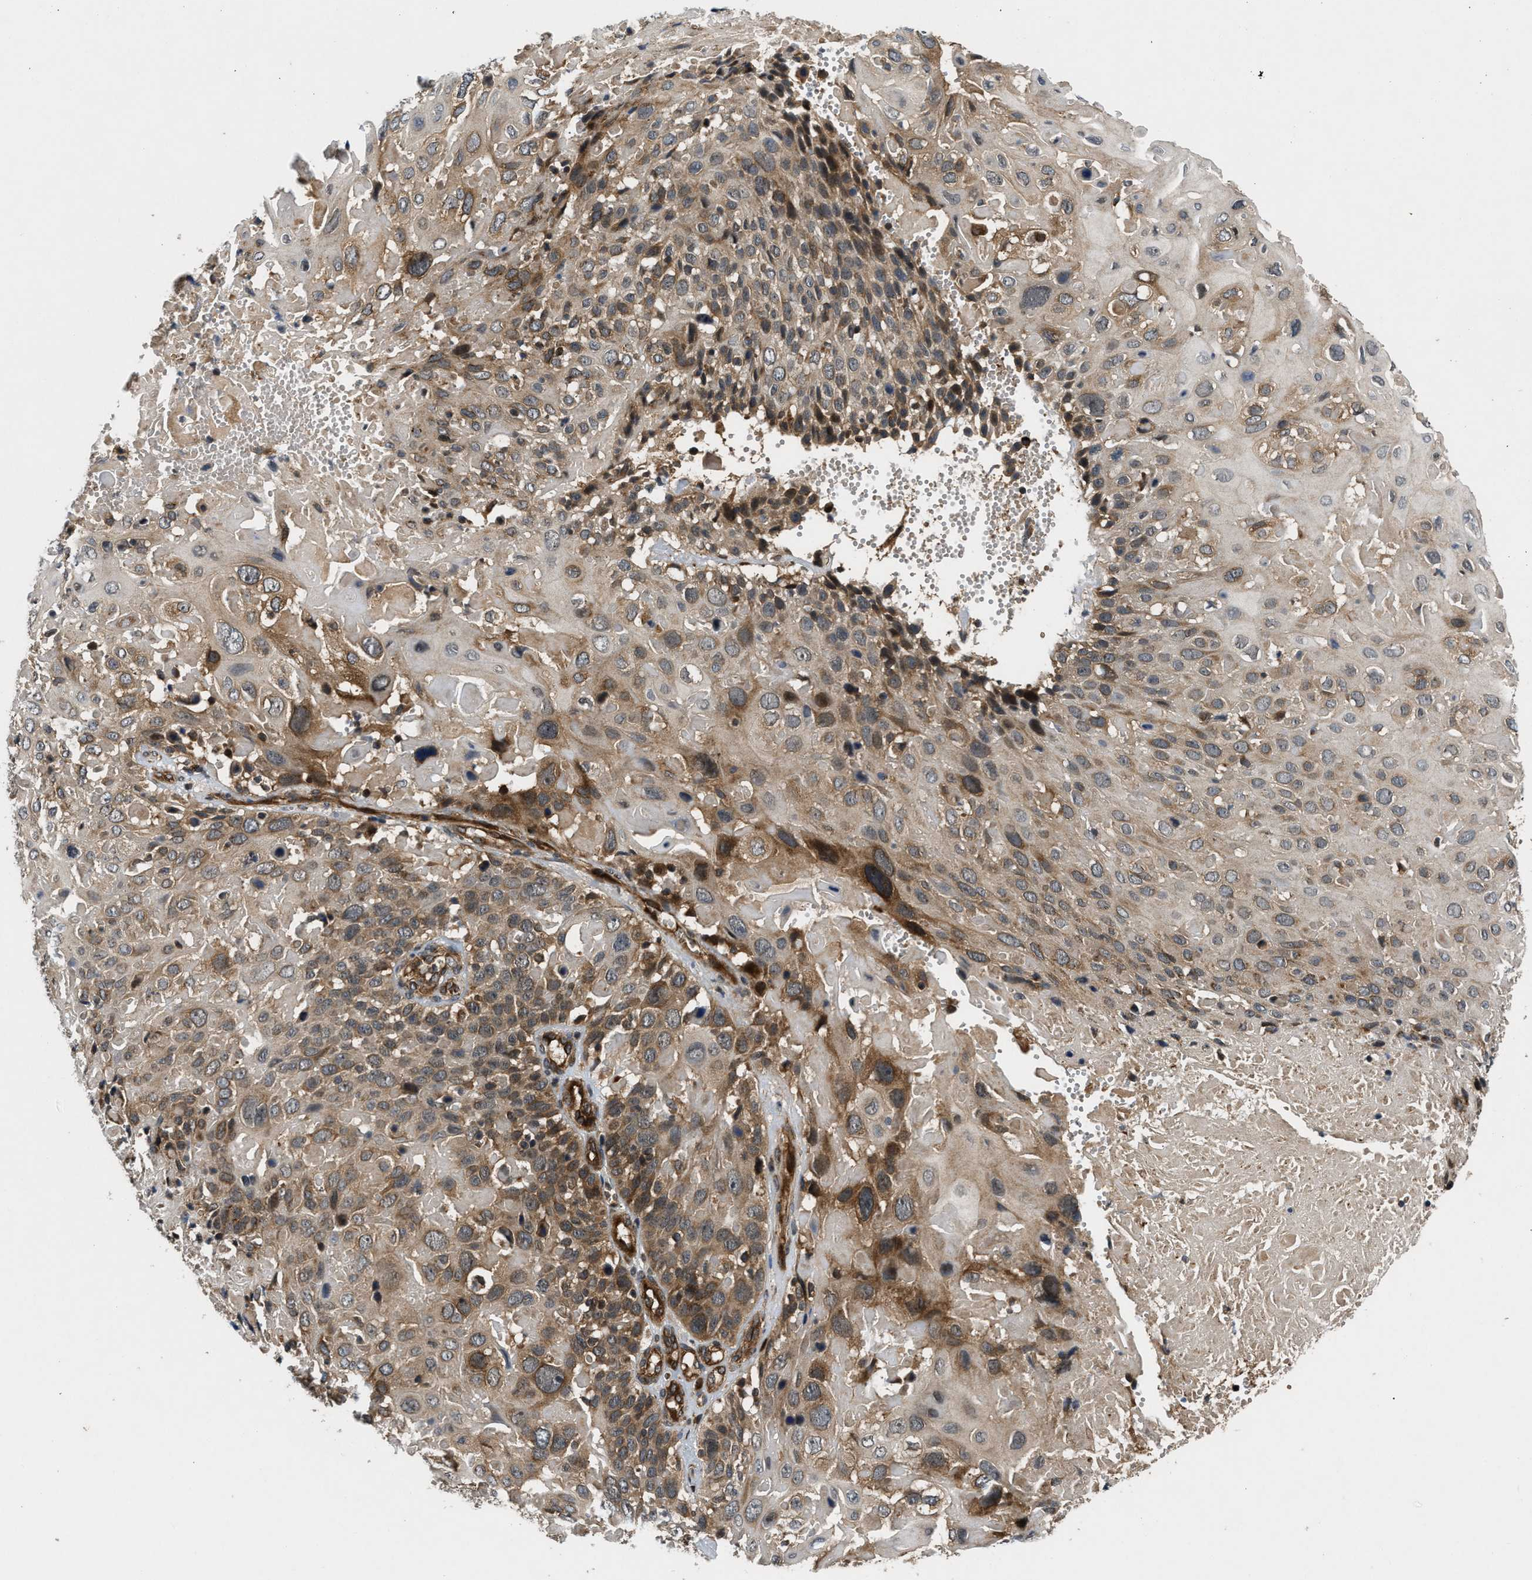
{"staining": {"intensity": "moderate", "quantity": ">75%", "location": "cytoplasmic/membranous"}, "tissue": "cervical cancer", "cell_type": "Tumor cells", "image_type": "cancer", "snomed": [{"axis": "morphology", "description": "Squamous cell carcinoma, NOS"}, {"axis": "topography", "description": "Cervix"}], "caption": "DAB immunohistochemical staining of human cervical squamous cell carcinoma demonstrates moderate cytoplasmic/membranous protein positivity in approximately >75% of tumor cells. (IHC, brightfield microscopy, high magnification).", "gene": "PNPLA8", "patient": {"sex": "female", "age": 74}}